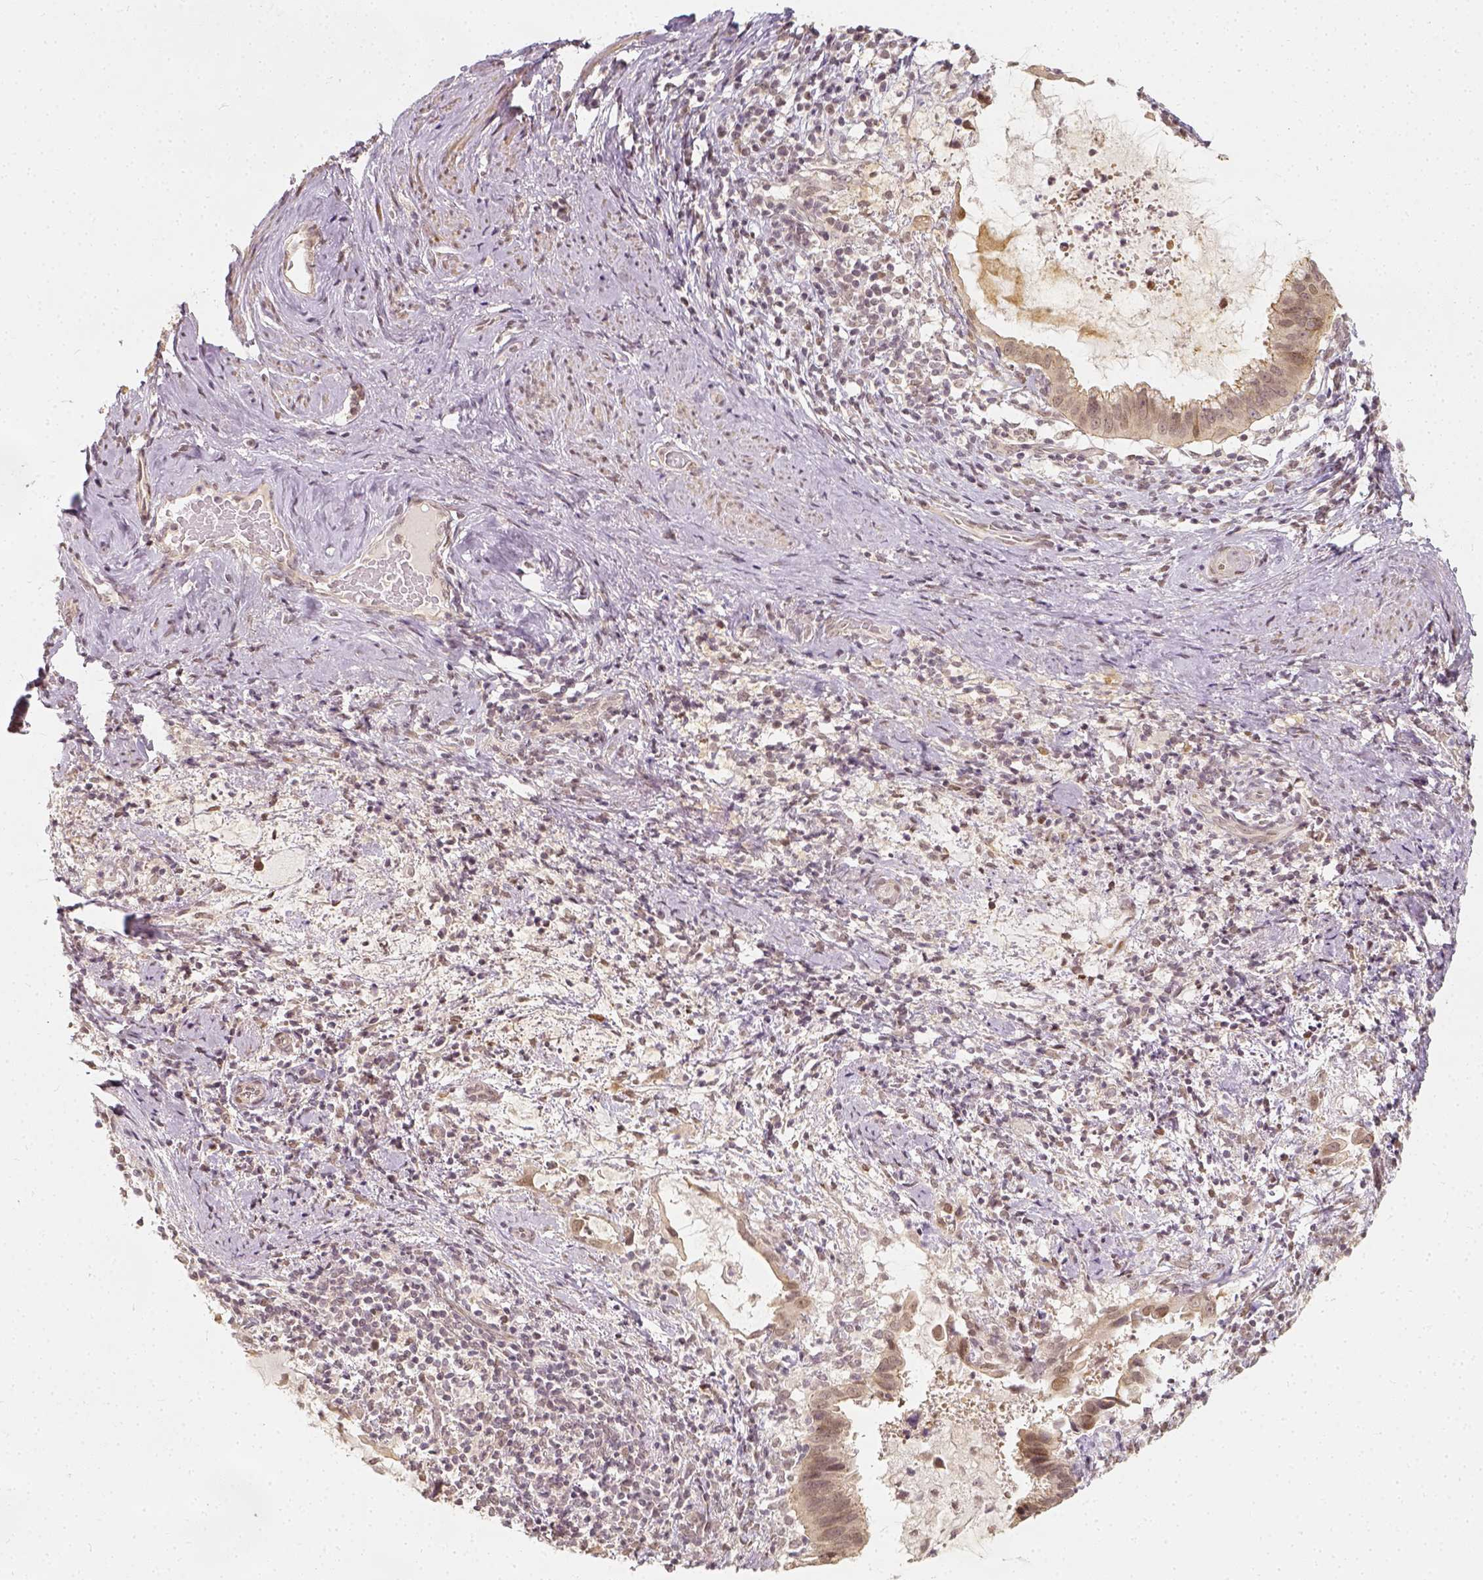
{"staining": {"intensity": "weak", "quantity": ">75%", "location": "cytoplasmic/membranous"}, "tissue": "cervical cancer", "cell_type": "Tumor cells", "image_type": "cancer", "snomed": [{"axis": "morphology", "description": "Adenocarcinoma, NOS"}, {"axis": "topography", "description": "Cervix"}], "caption": "Immunohistochemical staining of human cervical adenocarcinoma displays low levels of weak cytoplasmic/membranous positivity in about >75% of tumor cells.", "gene": "ZMAT3", "patient": {"sex": "female", "age": 56}}